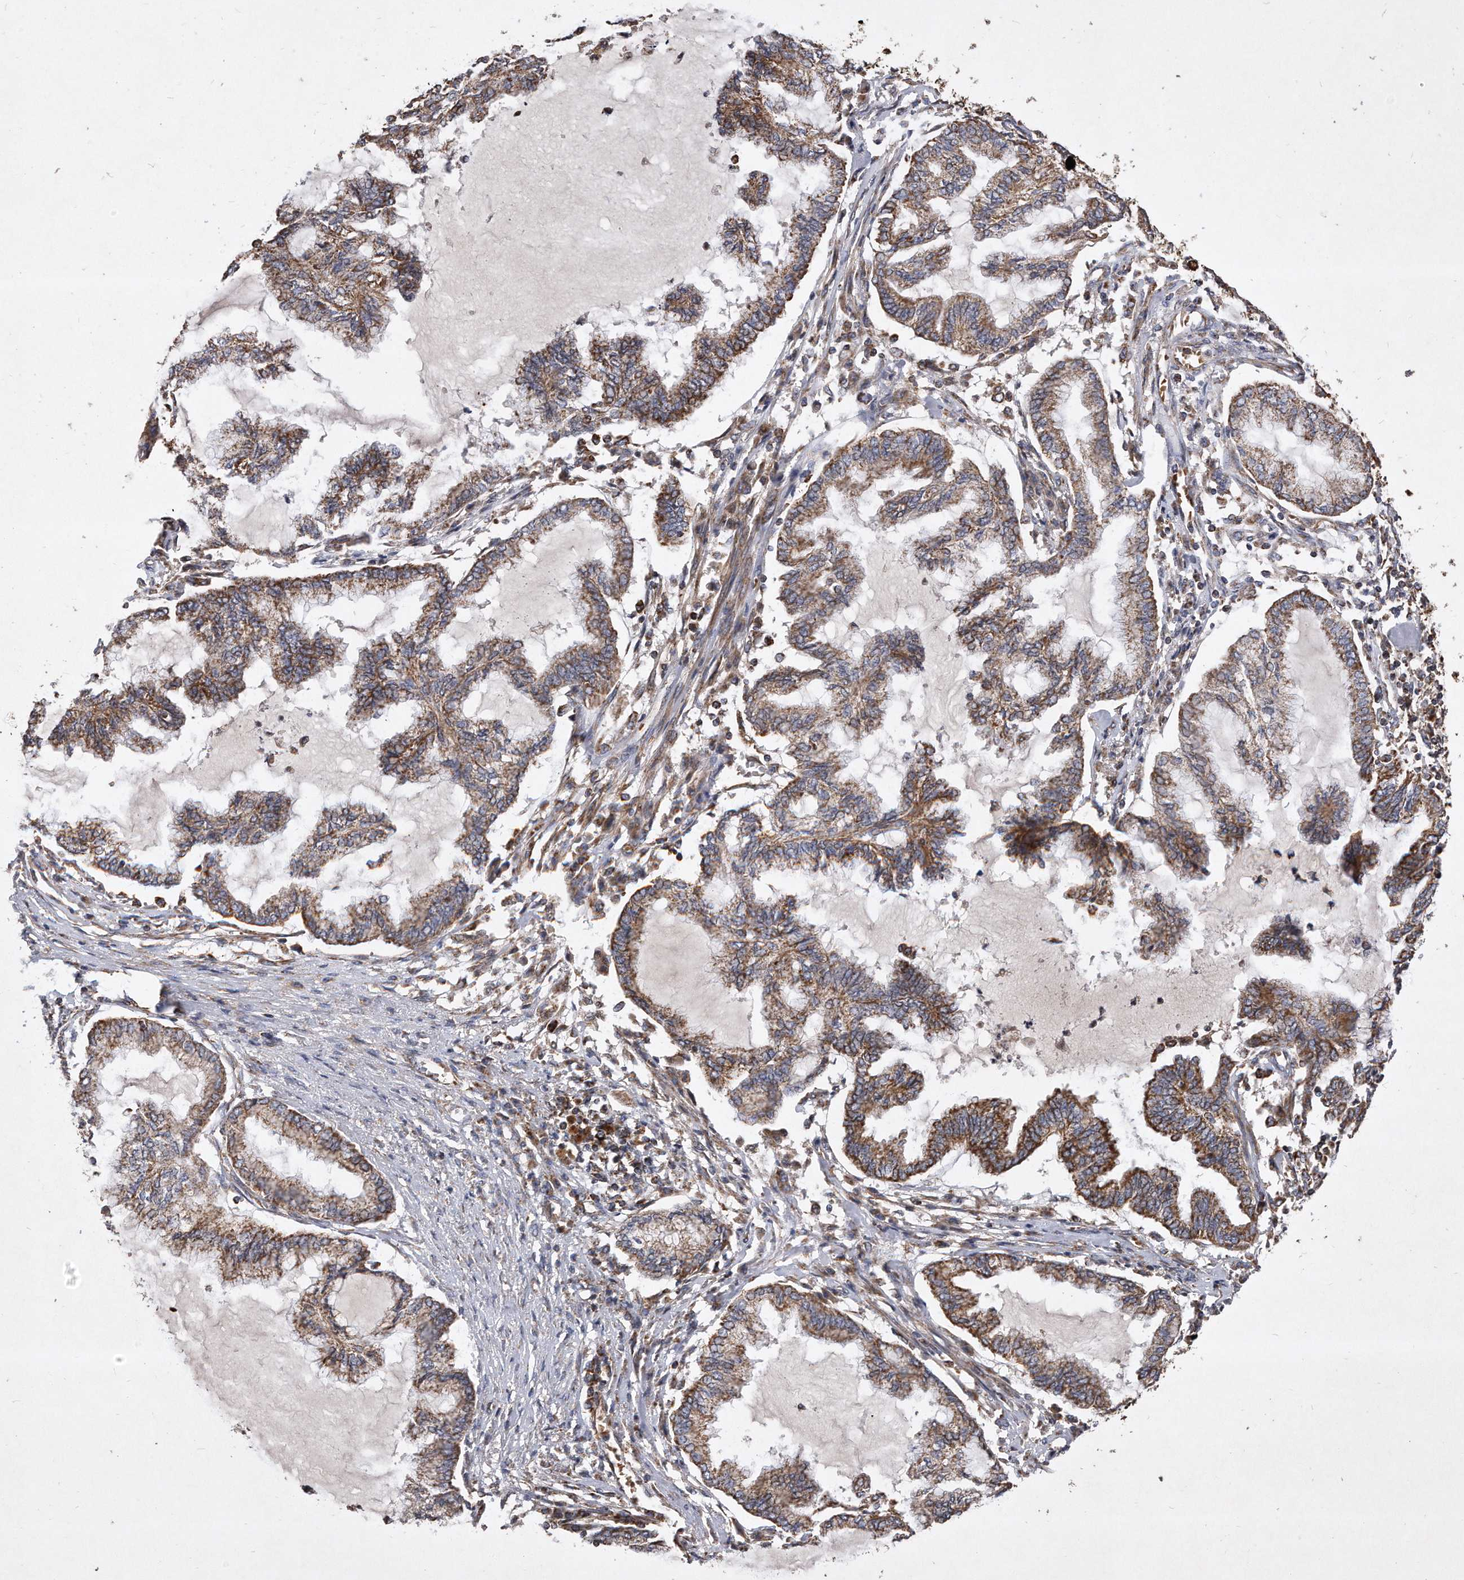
{"staining": {"intensity": "moderate", "quantity": ">75%", "location": "cytoplasmic/membranous"}, "tissue": "endometrial cancer", "cell_type": "Tumor cells", "image_type": "cancer", "snomed": [{"axis": "morphology", "description": "Adenocarcinoma, NOS"}, {"axis": "topography", "description": "Endometrium"}], "caption": "The image reveals a brown stain indicating the presence of a protein in the cytoplasmic/membranous of tumor cells in adenocarcinoma (endometrial).", "gene": "PPP5C", "patient": {"sex": "female", "age": 86}}